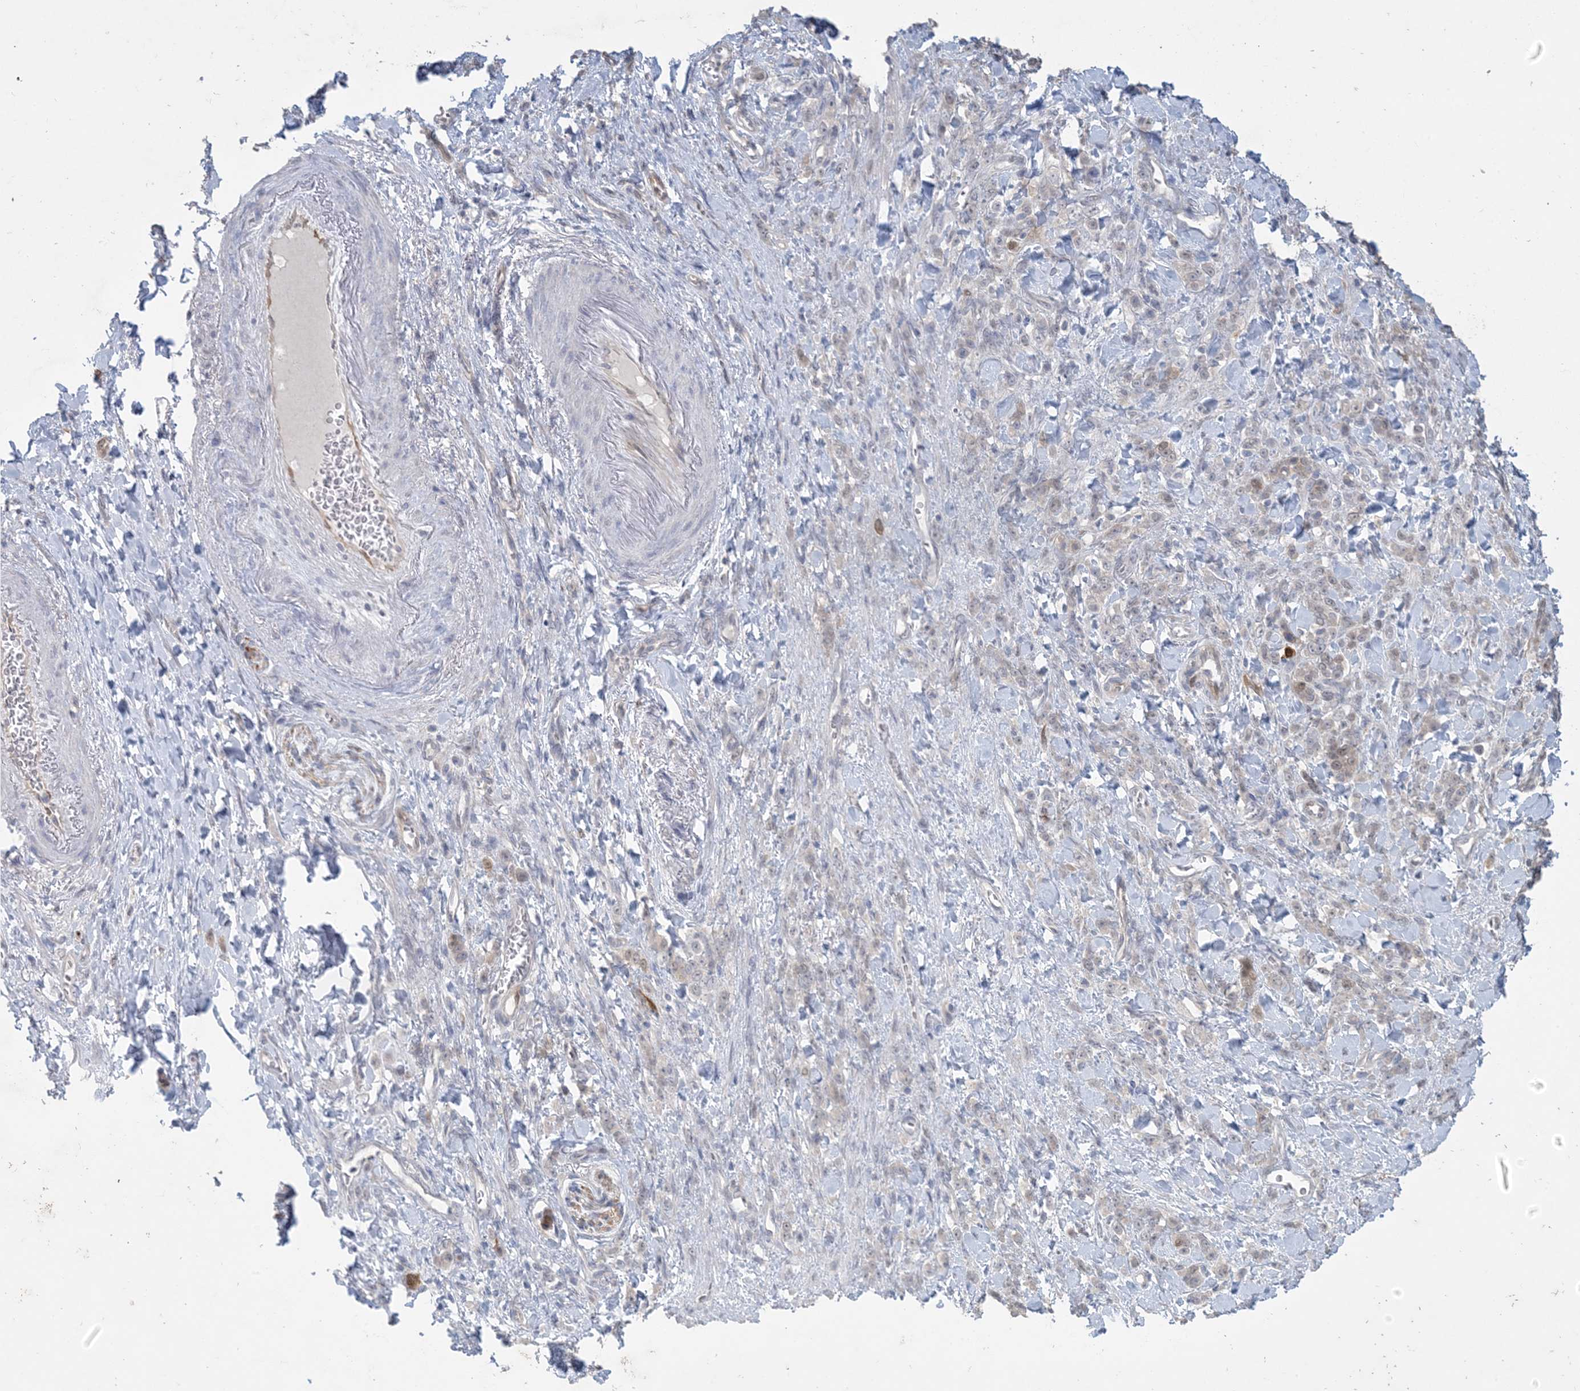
{"staining": {"intensity": "negative", "quantity": "none", "location": "none"}, "tissue": "stomach cancer", "cell_type": "Tumor cells", "image_type": "cancer", "snomed": [{"axis": "morphology", "description": "Normal tissue, NOS"}, {"axis": "morphology", "description": "Adenocarcinoma, NOS"}, {"axis": "topography", "description": "Stomach"}], "caption": "The image displays no significant staining in tumor cells of stomach cancer (adenocarcinoma).", "gene": "HMGCS1", "patient": {"sex": "male", "age": 82}}